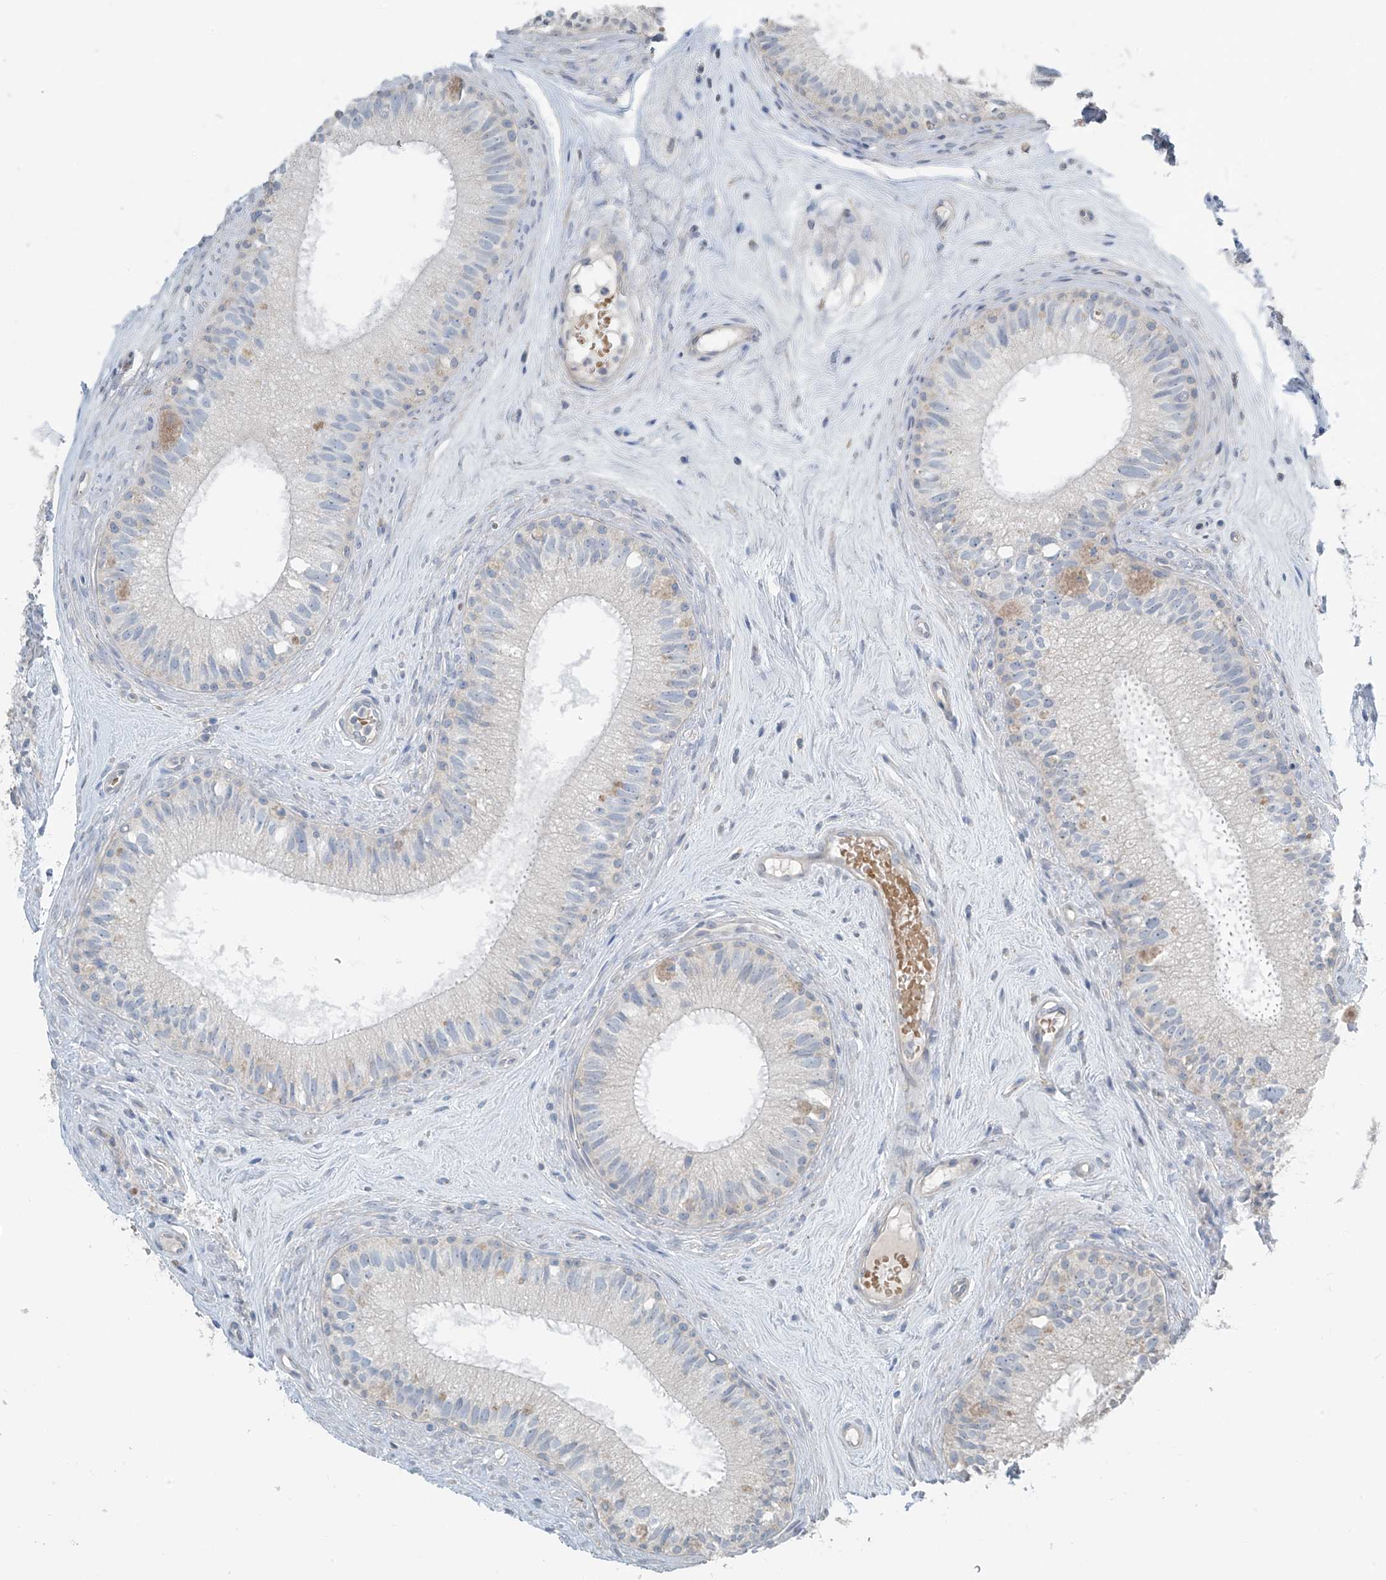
{"staining": {"intensity": "negative", "quantity": "none", "location": "none"}, "tissue": "epididymis", "cell_type": "Glandular cells", "image_type": "normal", "snomed": [{"axis": "morphology", "description": "Normal tissue, NOS"}, {"axis": "topography", "description": "Epididymis"}], "caption": "Photomicrograph shows no significant protein staining in glandular cells of normal epididymis.", "gene": "HOXA11", "patient": {"sex": "male", "age": 71}}